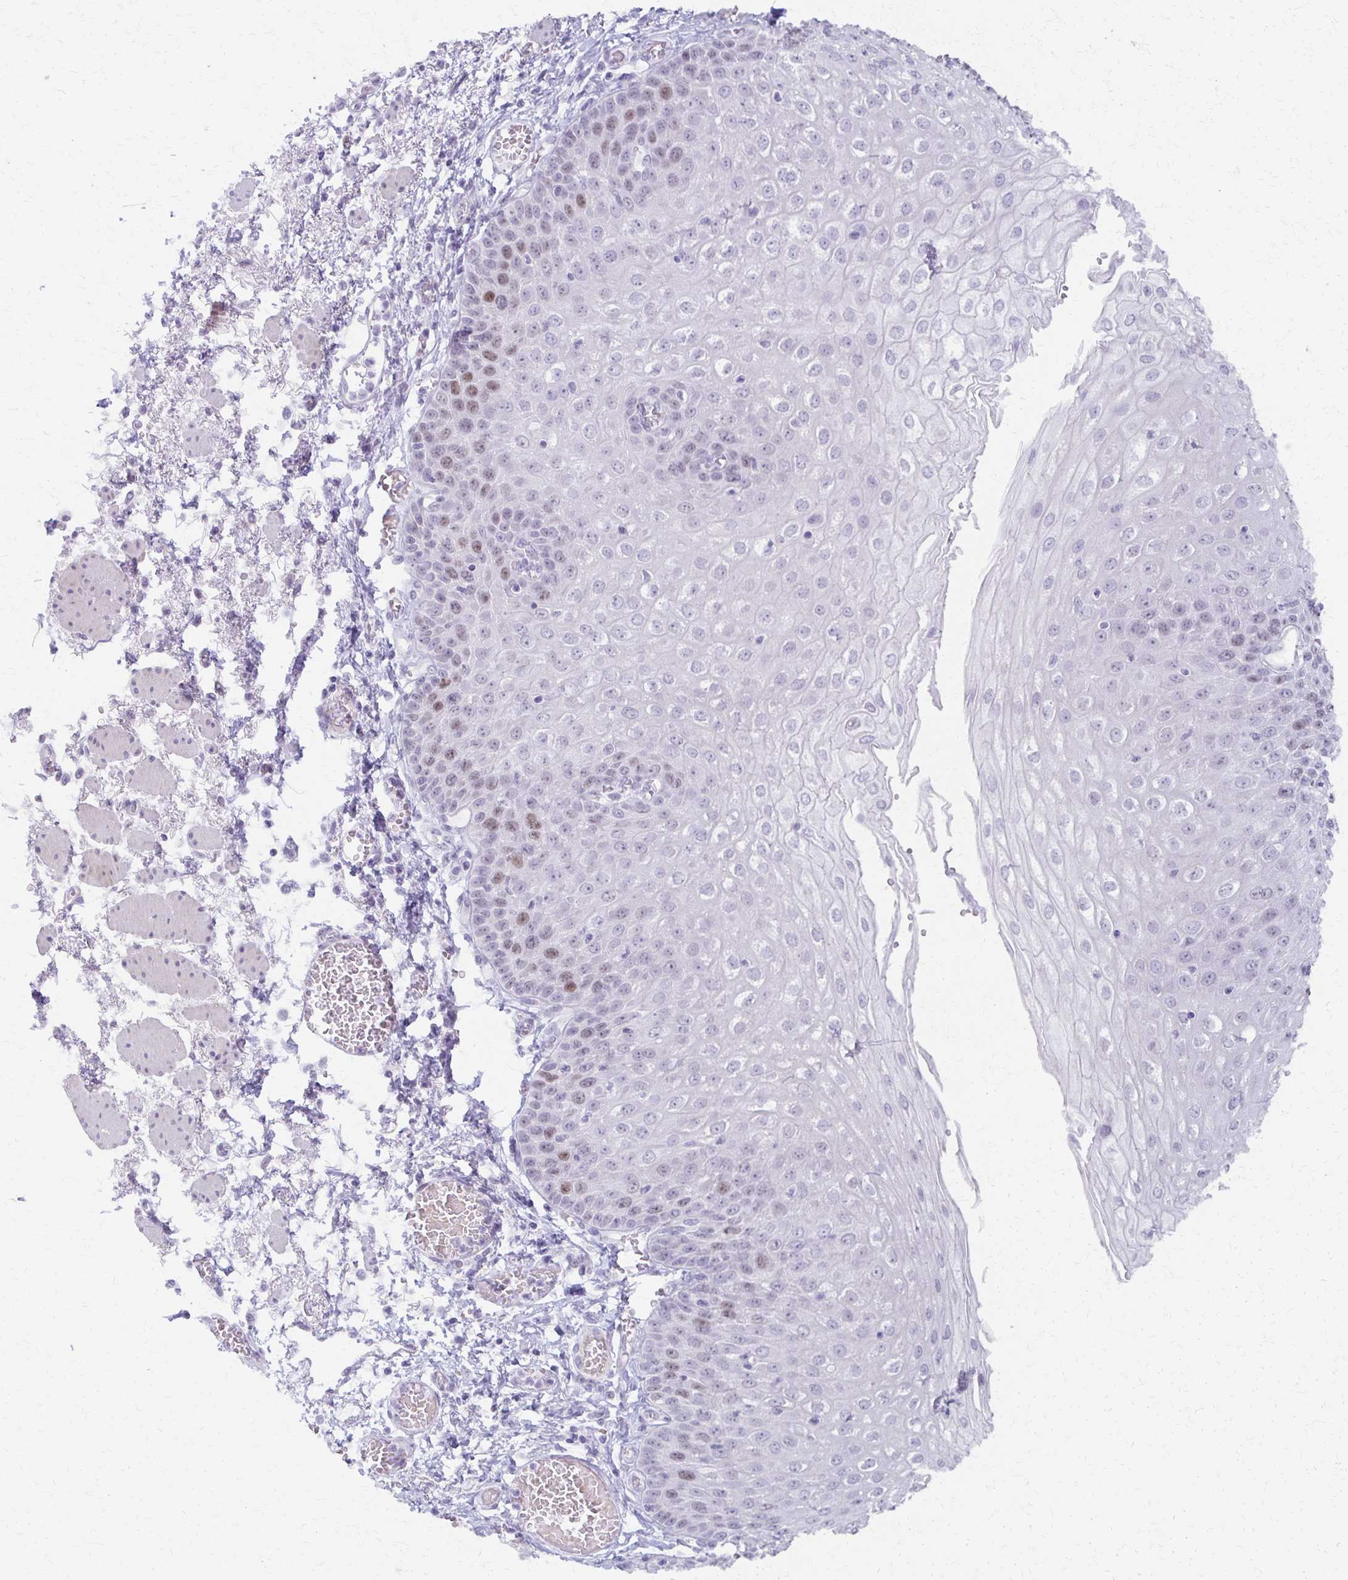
{"staining": {"intensity": "moderate", "quantity": "<25%", "location": "nuclear"}, "tissue": "esophagus", "cell_type": "Squamous epithelial cells", "image_type": "normal", "snomed": [{"axis": "morphology", "description": "Normal tissue, NOS"}, {"axis": "morphology", "description": "Adenocarcinoma, NOS"}, {"axis": "topography", "description": "Esophagus"}], "caption": "Protein expression analysis of unremarkable esophagus shows moderate nuclear positivity in about <25% of squamous epithelial cells. The protein is stained brown, and the nuclei are stained in blue (DAB (3,3'-diaminobenzidine) IHC with brightfield microscopy, high magnification).", "gene": "MORC4", "patient": {"sex": "male", "age": 81}}